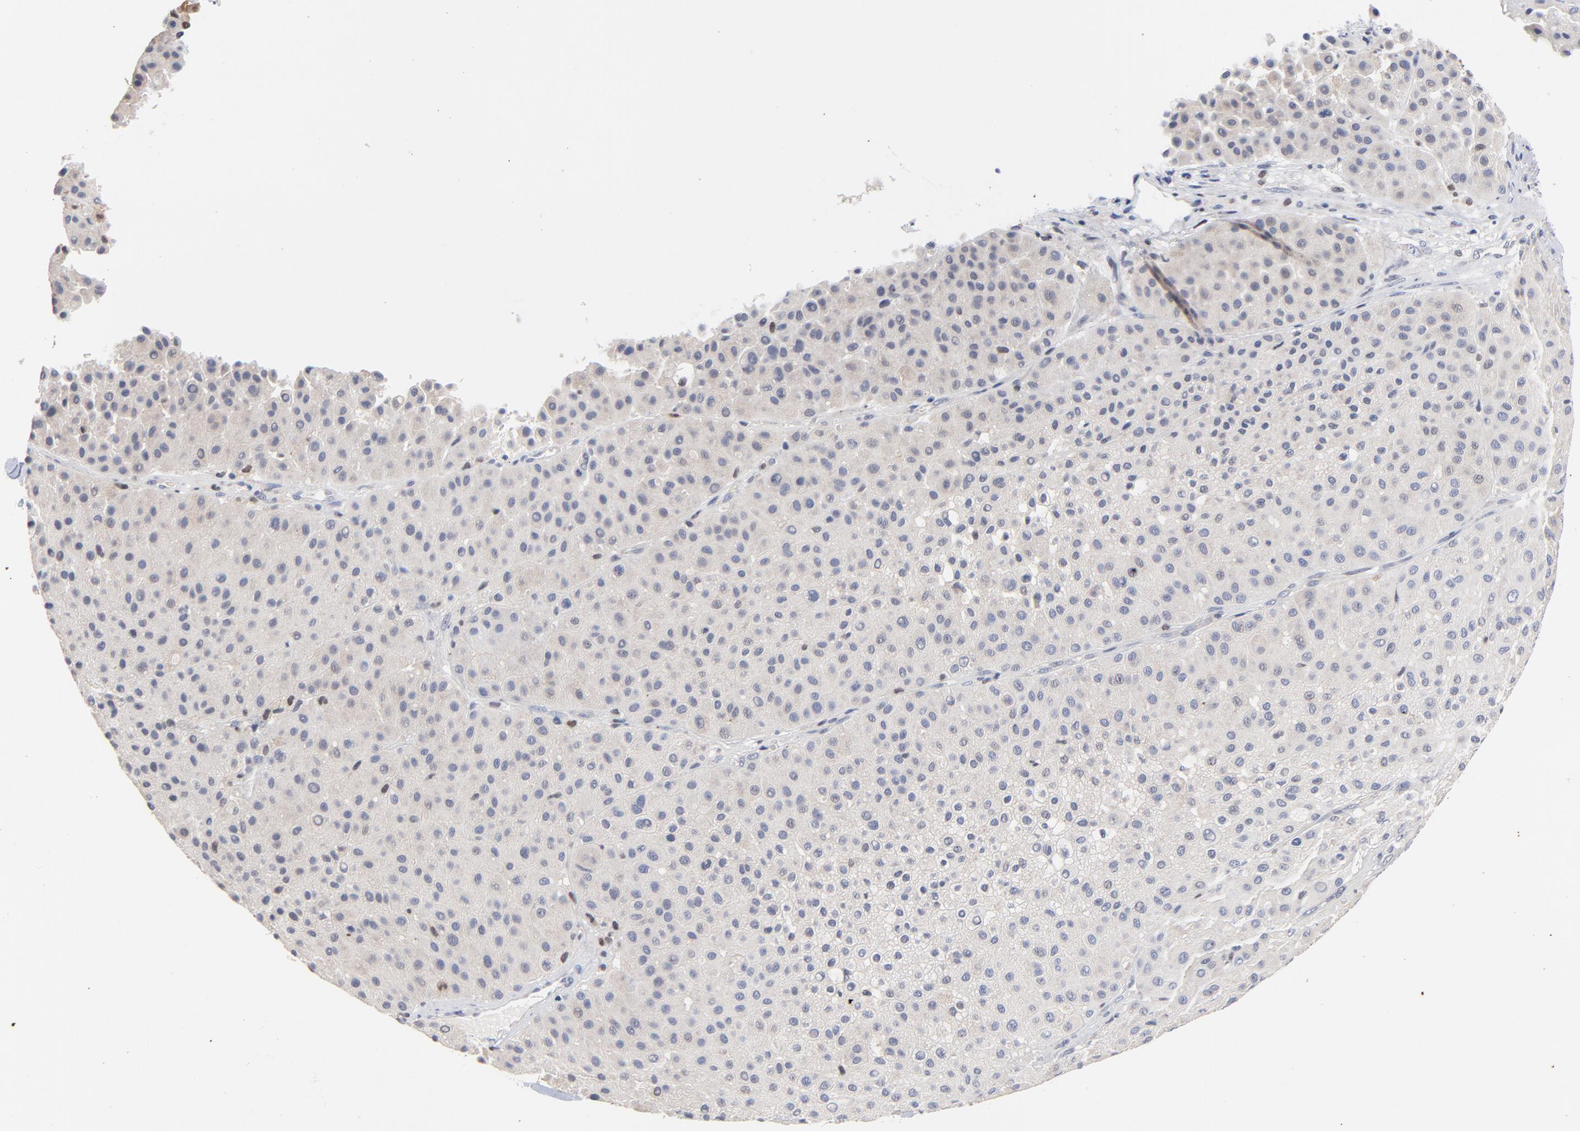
{"staining": {"intensity": "weak", "quantity": "<25%", "location": "cytoplasmic/membranous"}, "tissue": "melanoma", "cell_type": "Tumor cells", "image_type": "cancer", "snomed": [{"axis": "morphology", "description": "Normal tissue, NOS"}, {"axis": "morphology", "description": "Malignant melanoma, Metastatic site"}, {"axis": "topography", "description": "Skin"}], "caption": "IHC histopathology image of neoplastic tissue: human melanoma stained with DAB (3,3'-diaminobenzidine) exhibits no significant protein expression in tumor cells.", "gene": "AADAC", "patient": {"sex": "male", "age": 41}}